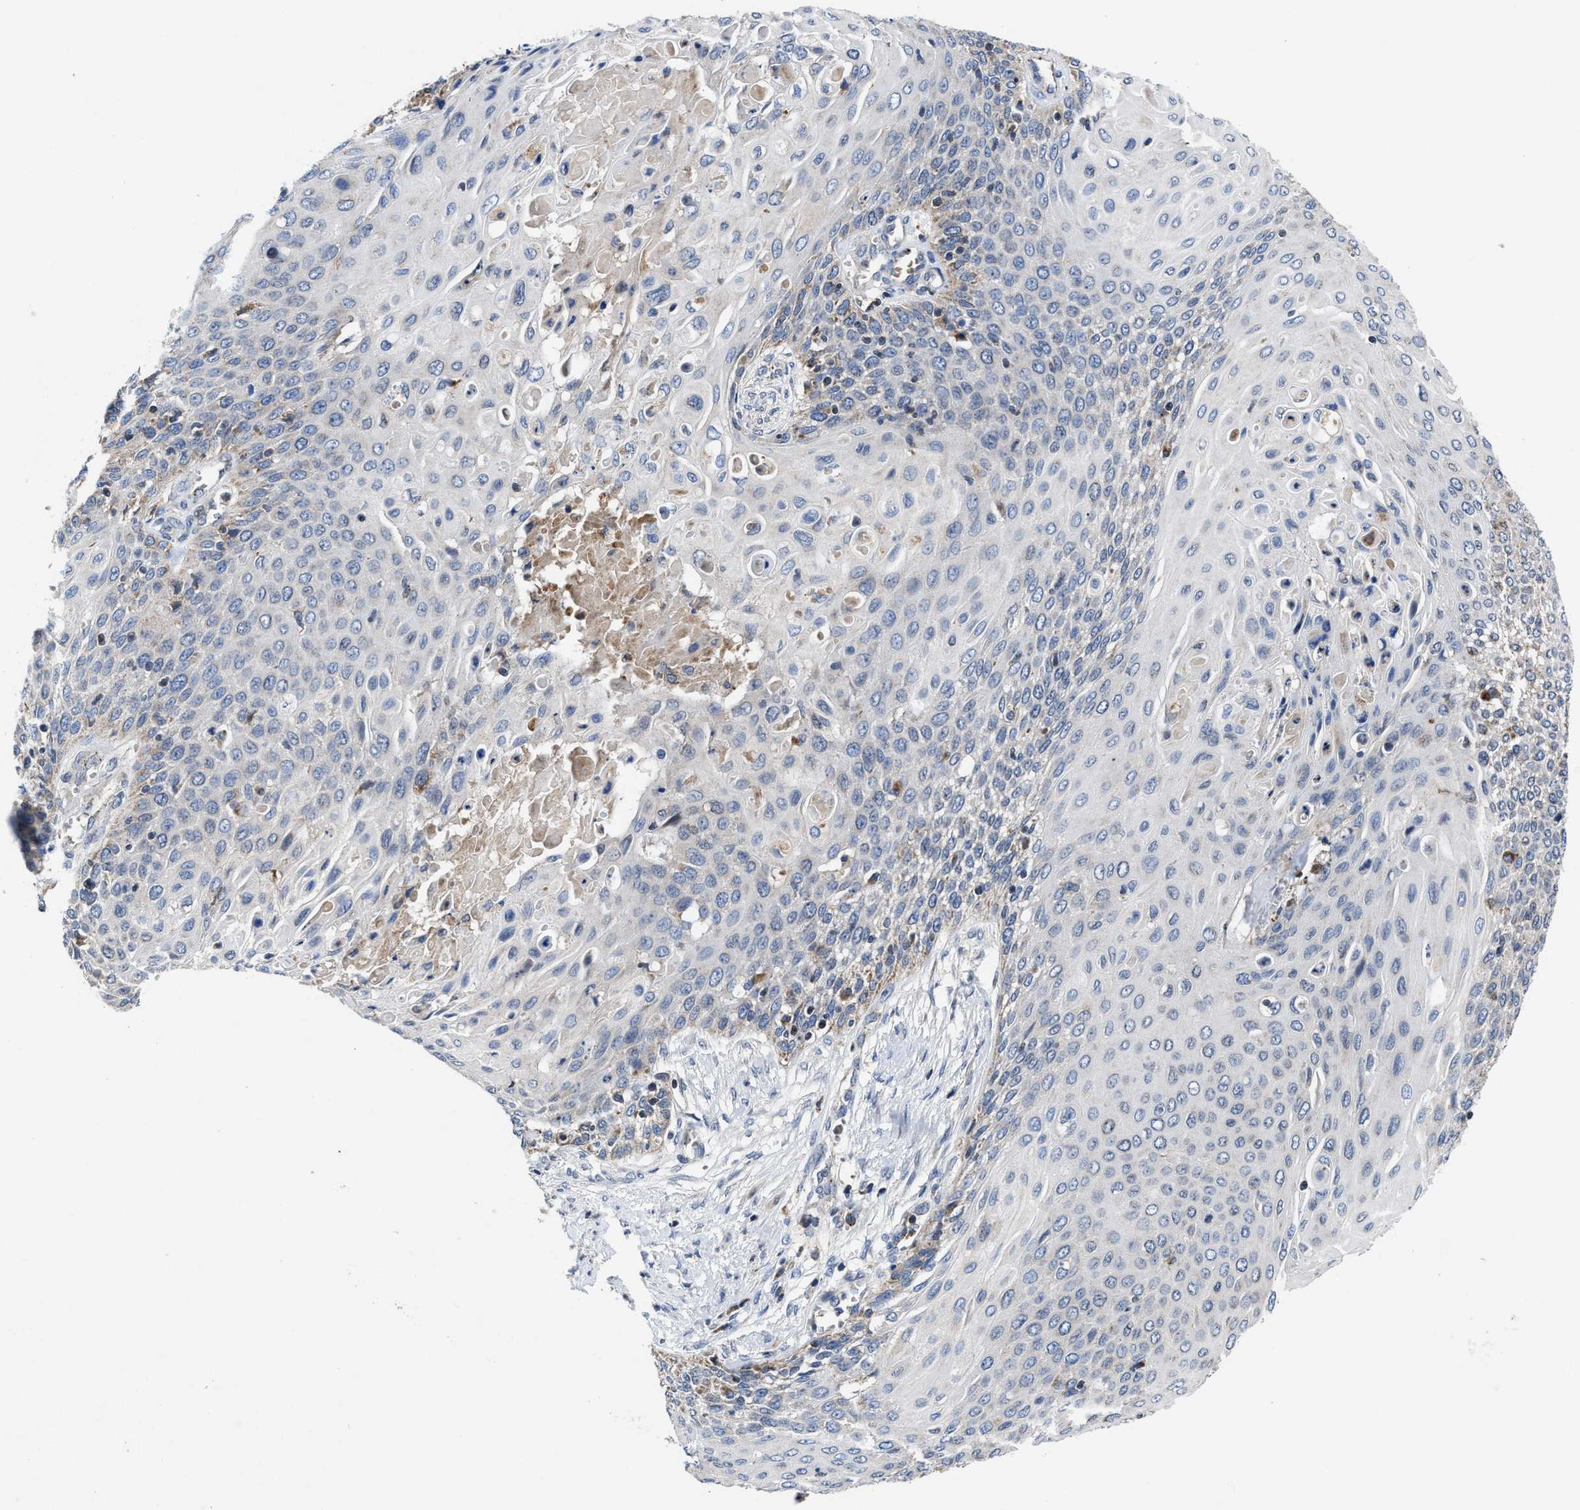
{"staining": {"intensity": "negative", "quantity": "none", "location": "none"}, "tissue": "cervical cancer", "cell_type": "Tumor cells", "image_type": "cancer", "snomed": [{"axis": "morphology", "description": "Squamous cell carcinoma, NOS"}, {"axis": "topography", "description": "Cervix"}], "caption": "This image is of squamous cell carcinoma (cervical) stained with immunohistochemistry (IHC) to label a protein in brown with the nuclei are counter-stained blue. There is no expression in tumor cells.", "gene": "CACNA1D", "patient": {"sex": "female", "age": 39}}